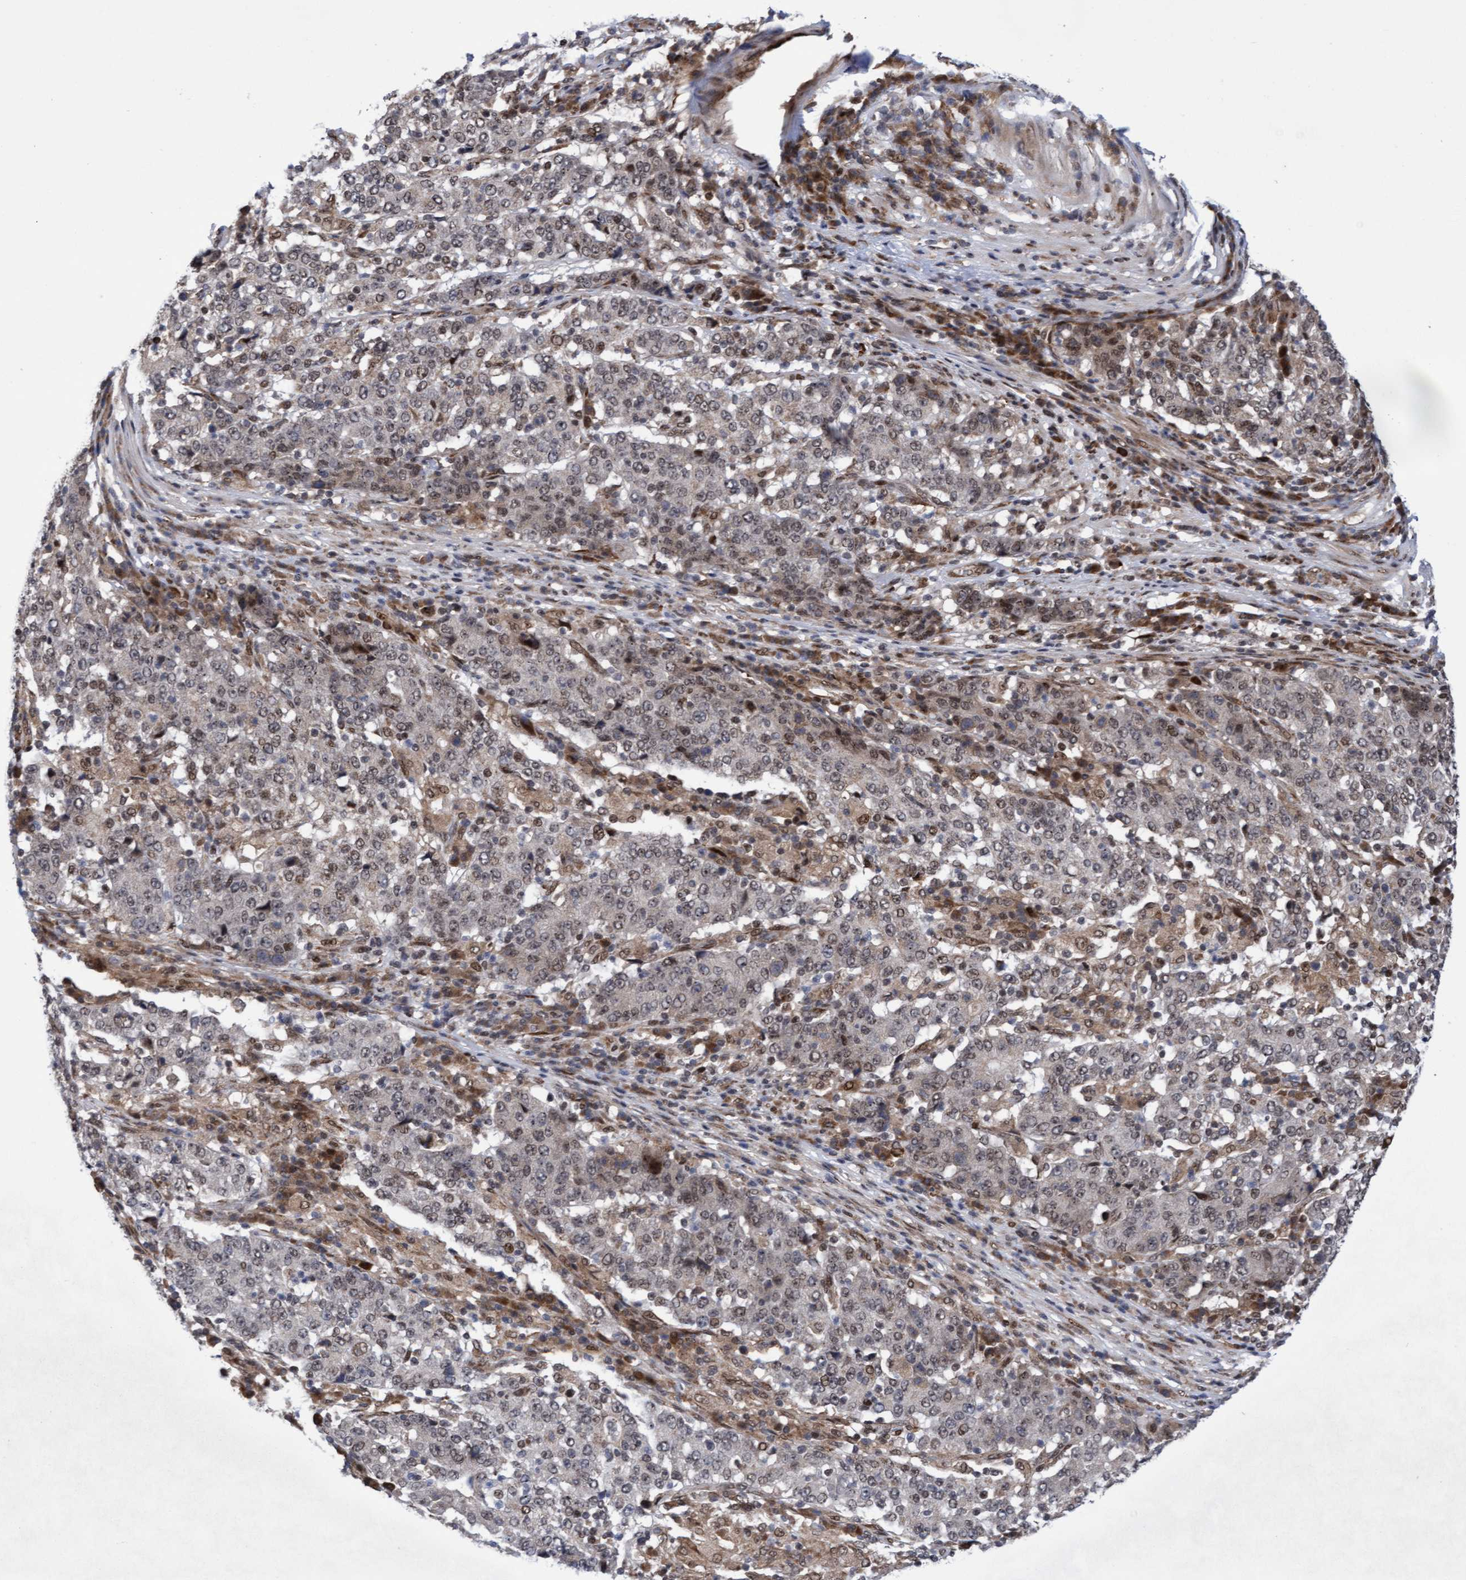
{"staining": {"intensity": "weak", "quantity": "<25%", "location": "cytoplasmic/membranous,nuclear"}, "tissue": "stomach cancer", "cell_type": "Tumor cells", "image_type": "cancer", "snomed": [{"axis": "morphology", "description": "Adenocarcinoma, NOS"}, {"axis": "topography", "description": "Stomach"}], "caption": "This is an immunohistochemistry photomicrograph of human stomach adenocarcinoma. There is no staining in tumor cells.", "gene": "TANC2", "patient": {"sex": "male", "age": 59}}